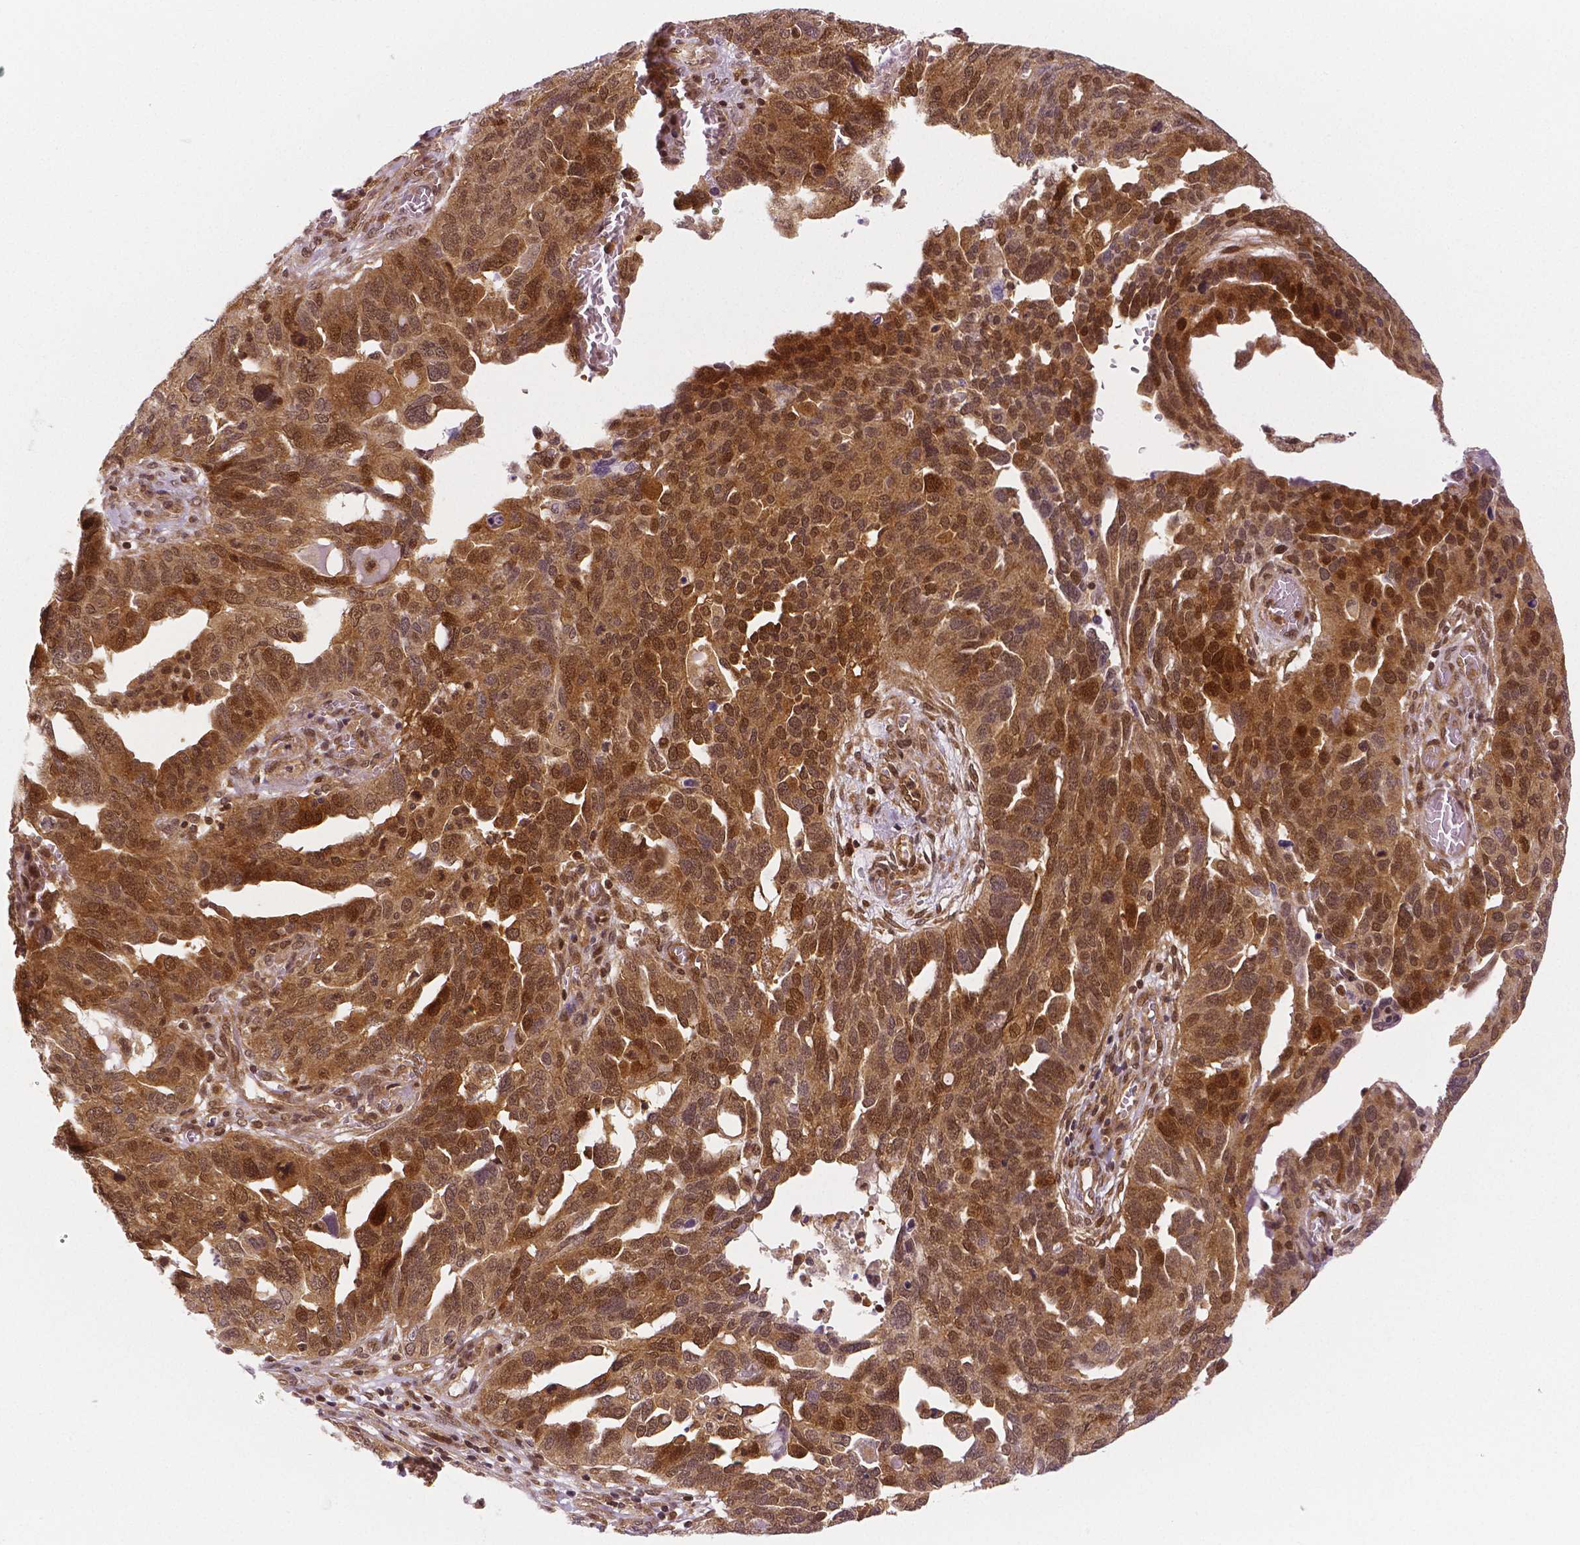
{"staining": {"intensity": "moderate", "quantity": ">75%", "location": "cytoplasmic/membranous,nuclear"}, "tissue": "ovarian cancer", "cell_type": "Tumor cells", "image_type": "cancer", "snomed": [{"axis": "morphology", "description": "Carcinoma, endometroid"}, {"axis": "topography", "description": "Soft tissue"}, {"axis": "topography", "description": "Ovary"}], "caption": "Tumor cells display medium levels of moderate cytoplasmic/membranous and nuclear positivity in approximately >75% of cells in human ovarian endometroid carcinoma.", "gene": "STAT3", "patient": {"sex": "female", "age": 52}}